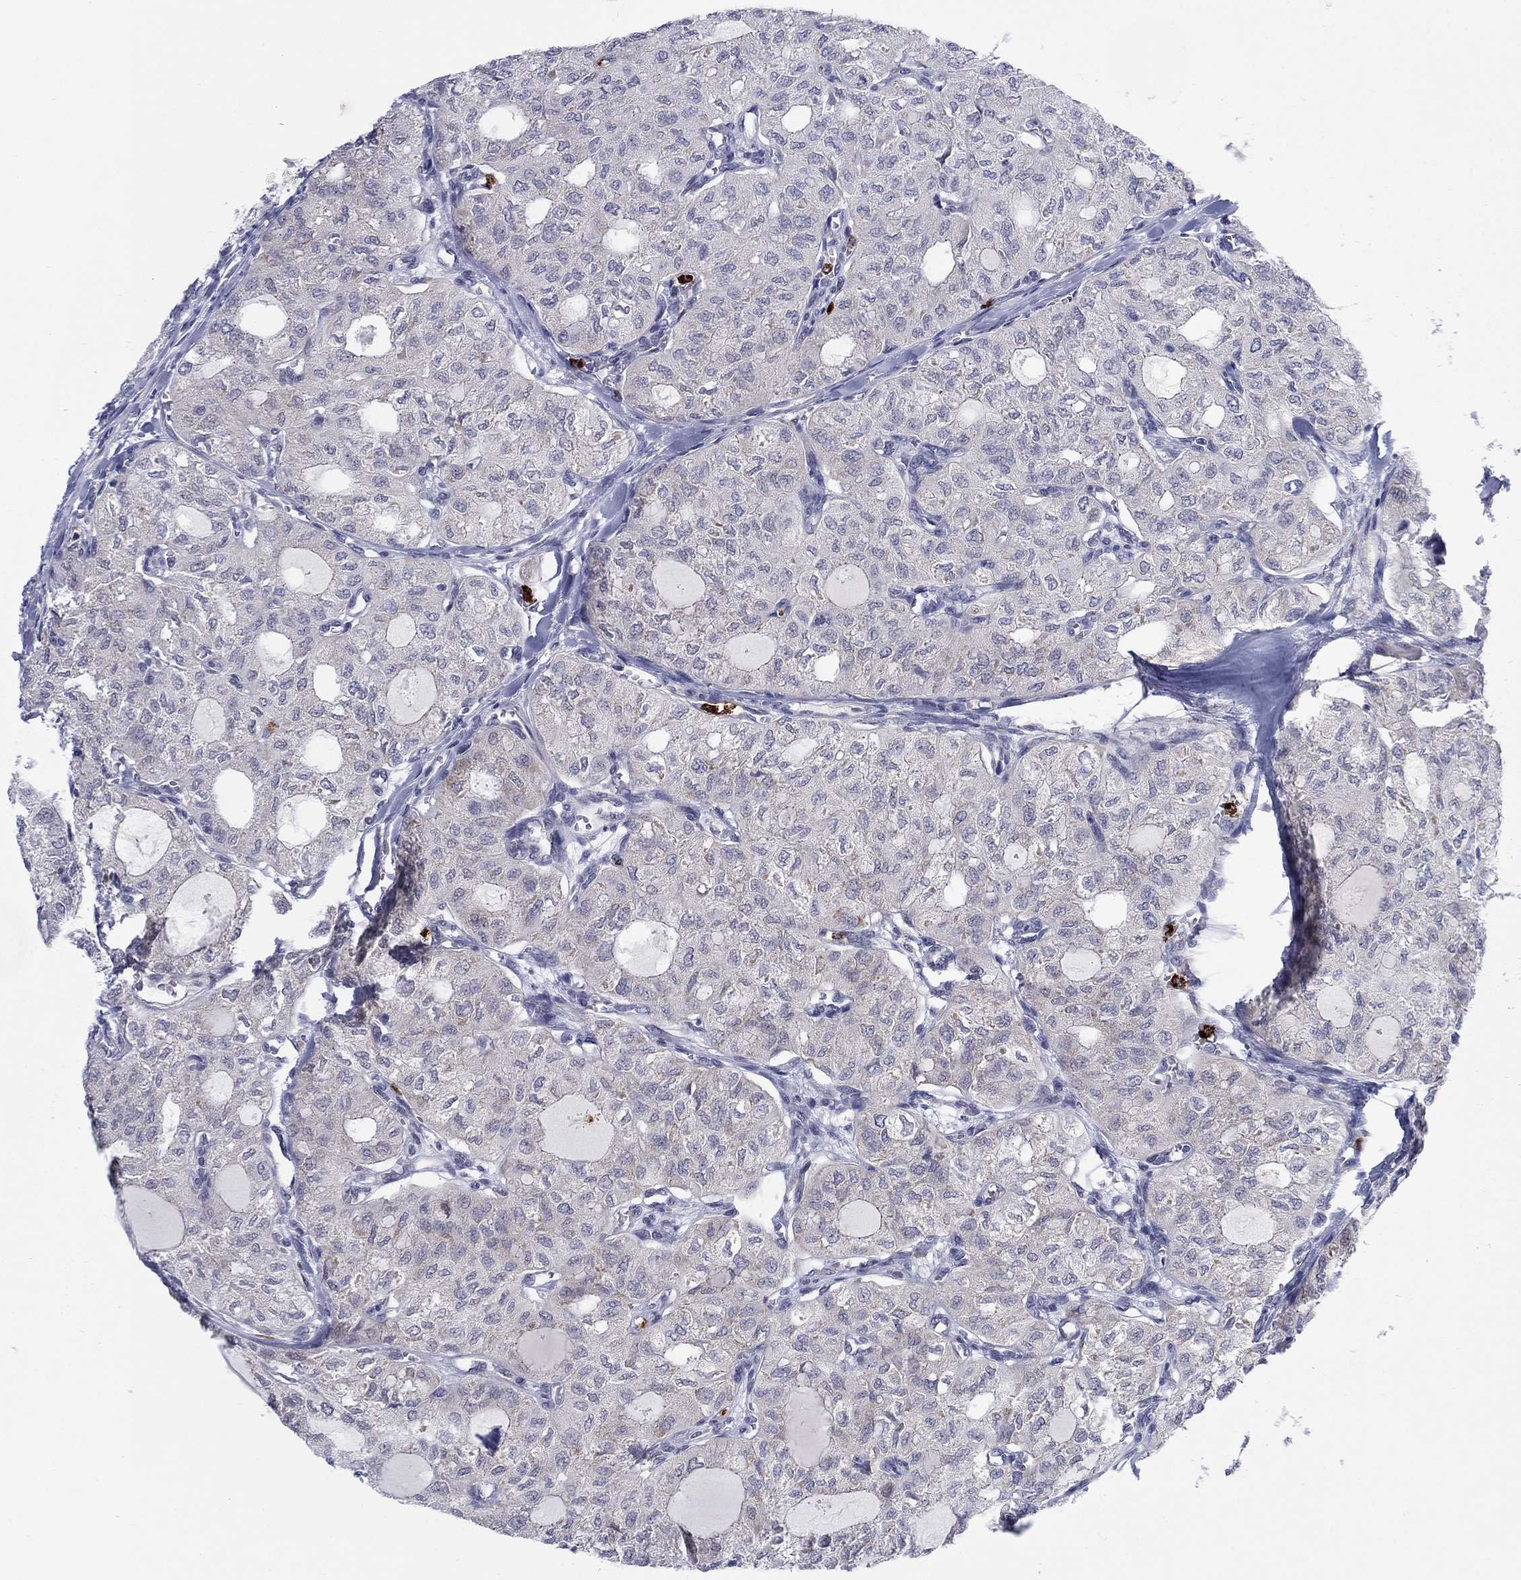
{"staining": {"intensity": "negative", "quantity": "none", "location": "none"}, "tissue": "thyroid cancer", "cell_type": "Tumor cells", "image_type": "cancer", "snomed": [{"axis": "morphology", "description": "Follicular adenoma carcinoma, NOS"}, {"axis": "topography", "description": "Thyroid gland"}], "caption": "The micrograph exhibits no significant staining in tumor cells of thyroid cancer (follicular adenoma carcinoma).", "gene": "MTRFR", "patient": {"sex": "male", "age": 75}}